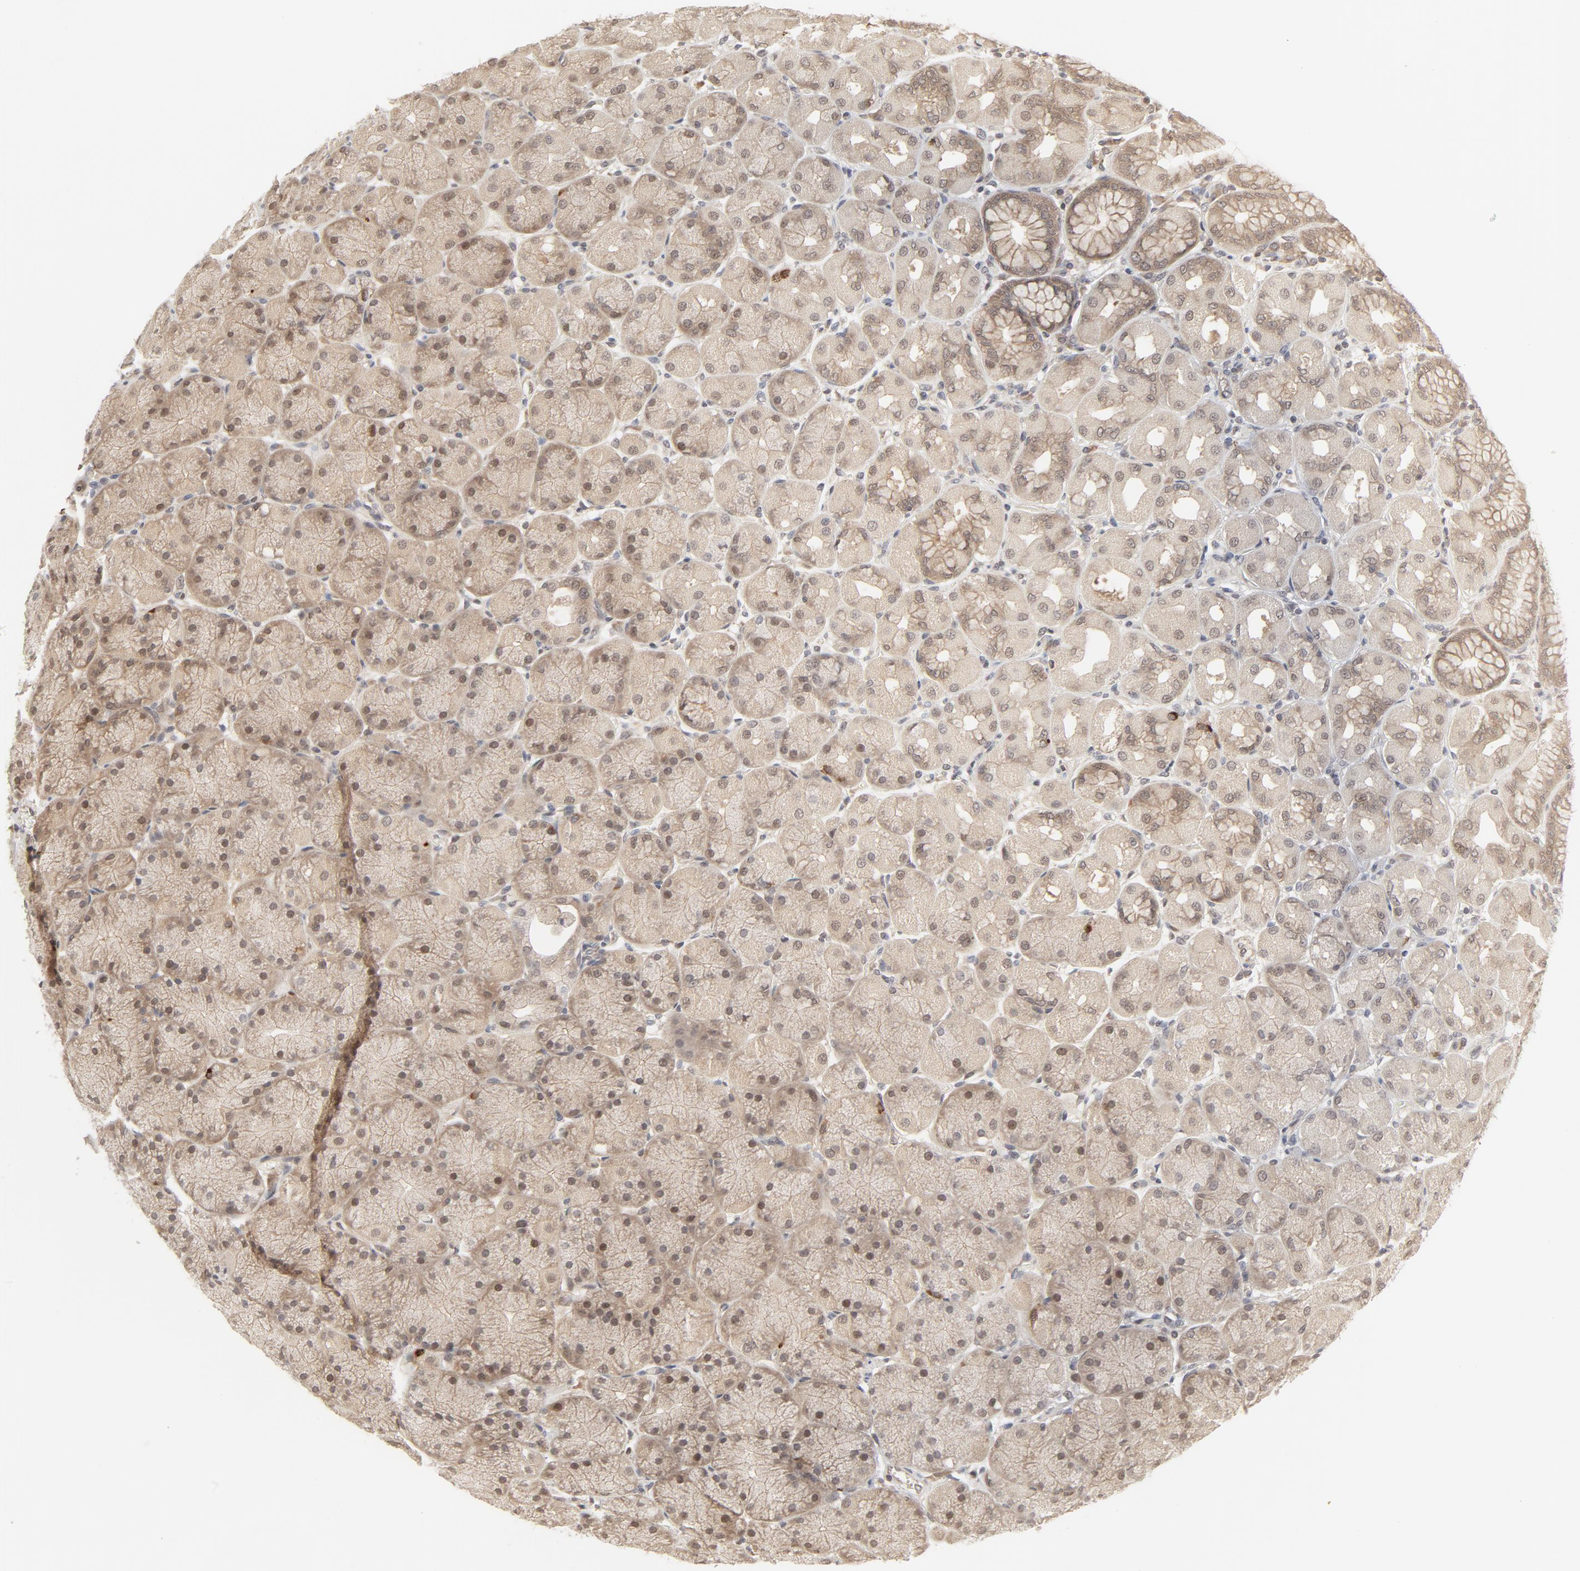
{"staining": {"intensity": "moderate", "quantity": "25%-75%", "location": "cytoplasmic/membranous,nuclear"}, "tissue": "stomach", "cell_type": "Glandular cells", "image_type": "normal", "snomed": [{"axis": "morphology", "description": "Normal tissue, NOS"}, {"axis": "topography", "description": "Stomach, upper"}], "caption": "Moderate cytoplasmic/membranous,nuclear expression for a protein is appreciated in approximately 25%-75% of glandular cells of unremarkable stomach using immunohistochemistry (IHC).", "gene": "NEDD8", "patient": {"sex": "female", "age": 56}}